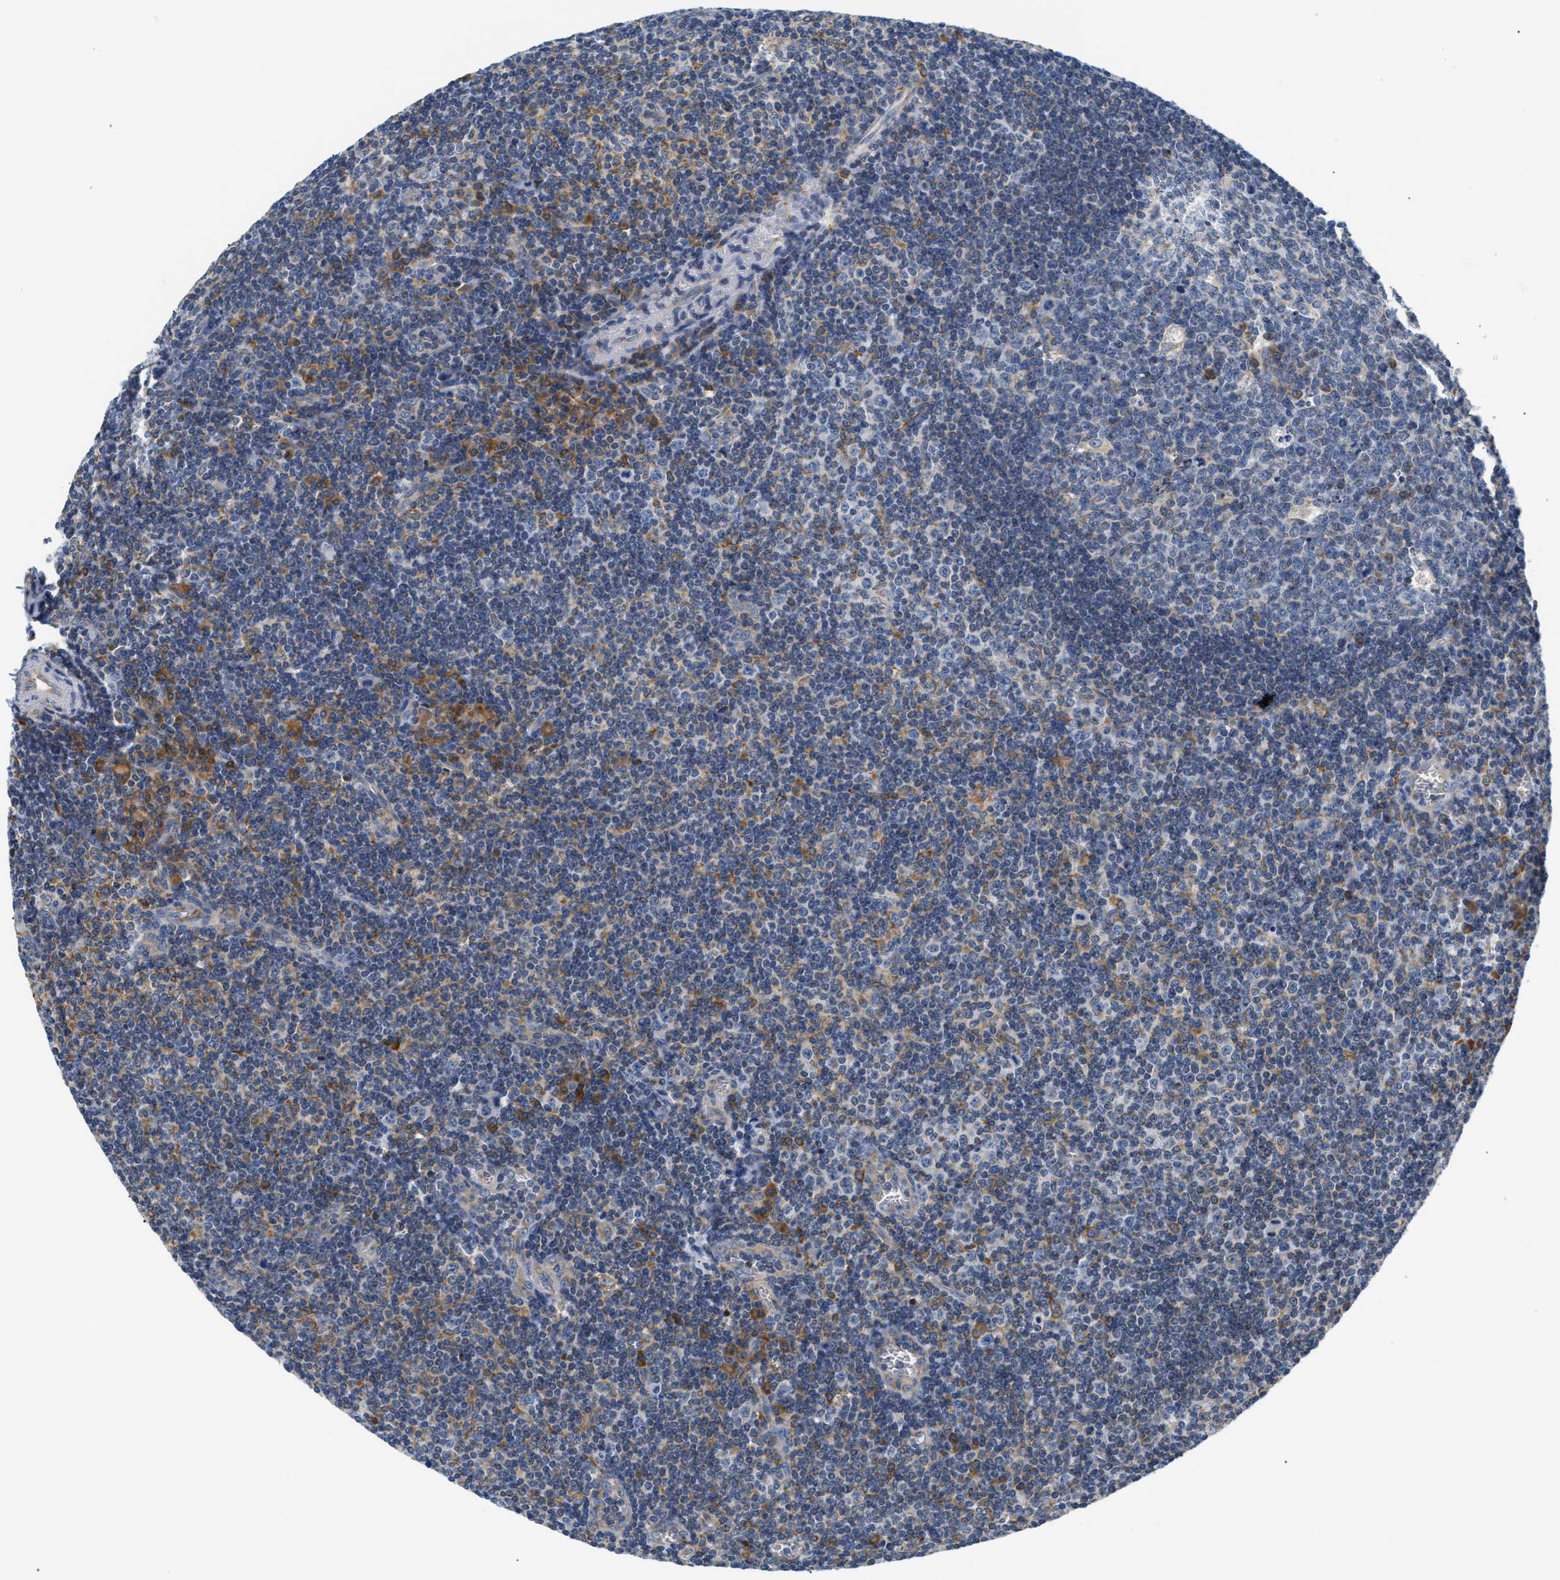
{"staining": {"intensity": "moderate", "quantity": "<25%", "location": "cytoplasmic/membranous"}, "tissue": "tonsil", "cell_type": "Germinal center cells", "image_type": "normal", "snomed": [{"axis": "morphology", "description": "Normal tissue, NOS"}, {"axis": "topography", "description": "Tonsil"}], "caption": "Protein expression analysis of benign human tonsil reveals moderate cytoplasmic/membranous positivity in approximately <25% of germinal center cells. The protein of interest is shown in brown color, while the nuclei are stained blue.", "gene": "HDHD3", "patient": {"sex": "male", "age": 37}}